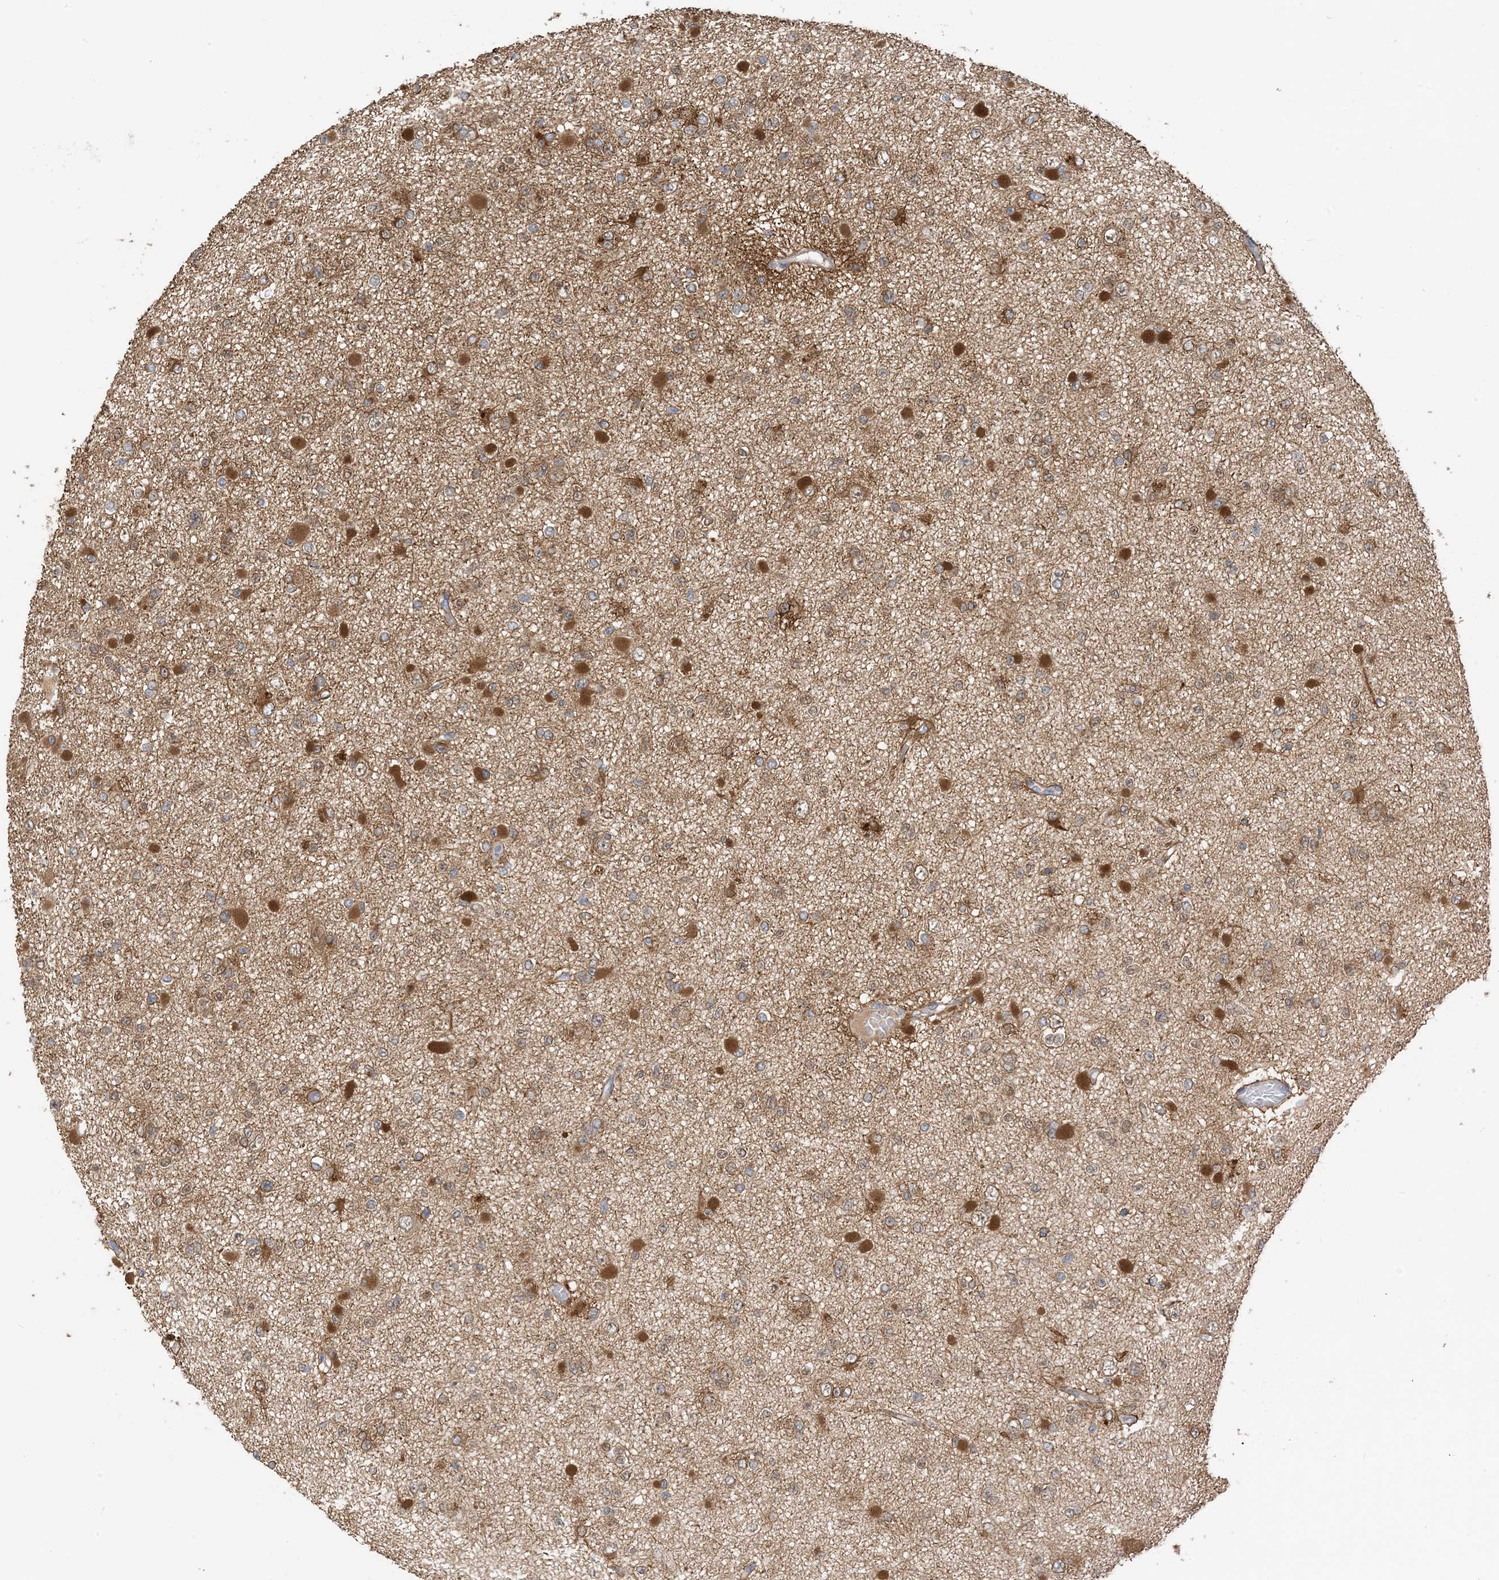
{"staining": {"intensity": "strong", "quantity": "<25%", "location": "cytoplasmic/membranous"}, "tissue": "glioma", "cell_type": "Tumor cells", "image_type": "cancer", "snomed": [{"axis": "morphology", "description": "Glioma, malignant, Low grade"}, {"axis": "topography", "description": "Brain"}], "caption": "IHC staining of malignant glioma (low-grade), which reveals medium levels of strong cytoplasmic/membranous staining in about <25% of tumor cells indicating strong cytoplasmic/membranous protein expression. The staining was performed using DAB (3,3'-diaminobenzidine) (brown) for protein detection and nuclei were counterstained in hematoxylin (blue).", "gene": "ZC3H12A", "patient": {"sex": "female", "age": 22}}